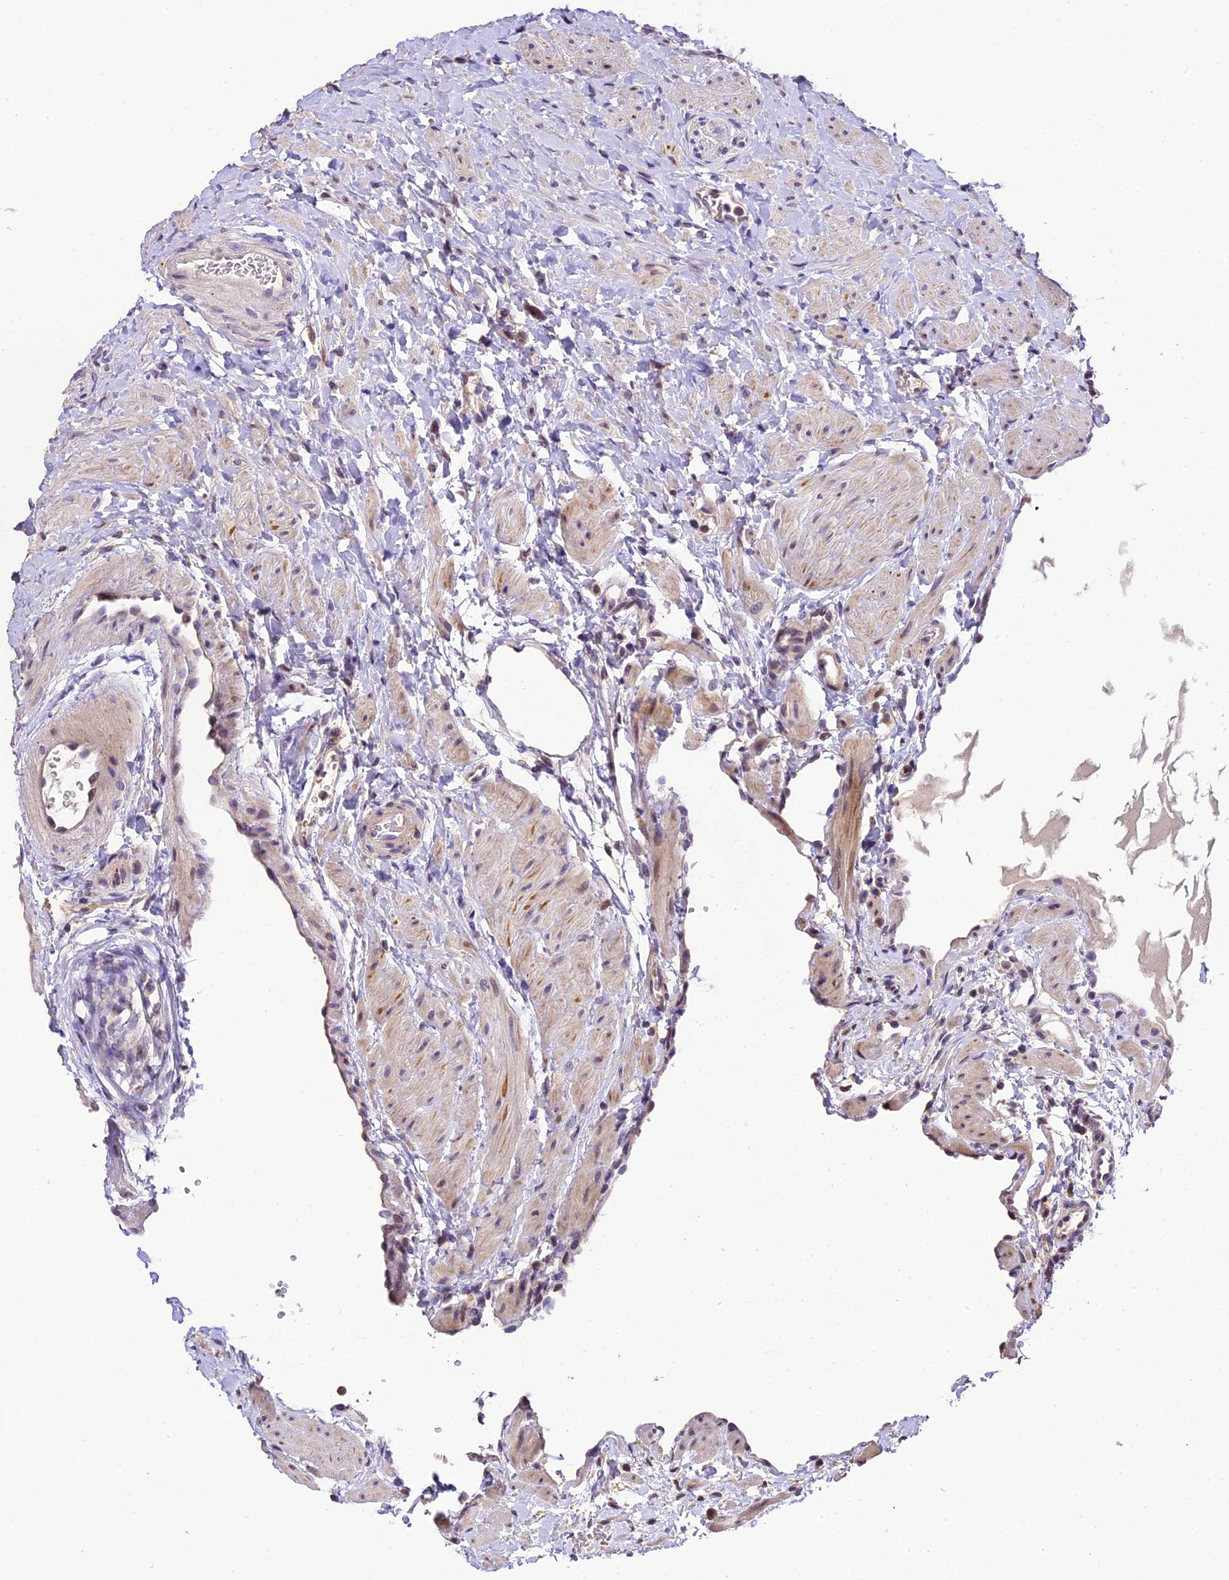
{"staining": {"intensity": "moderate", "quantity": ">75%", "location": "cytoplasmic/membranous"}, "tissue": "ovary", "cell_type": "Follicle cells", "image_type": "normal", "snomed": [{"axis": "morphology", "description": "Normal tissue, NOS"}, {"axis": "morphology", "description": "Cyst, NOS"}, {"axis": "topography", "description": "Ovary"}], "caption": "Immunohistochemical staining of normal ovary exhibits >75% levels of moderate cytoplasmic/membranous protein staining in about >75% of follicle cells. Using DAB (brown) and hematoxylin (blue) stains, captured at high magnification using brightfield microscopy.", "gene": "DGKH", "patient": {"sex": "female", "age": 33}}